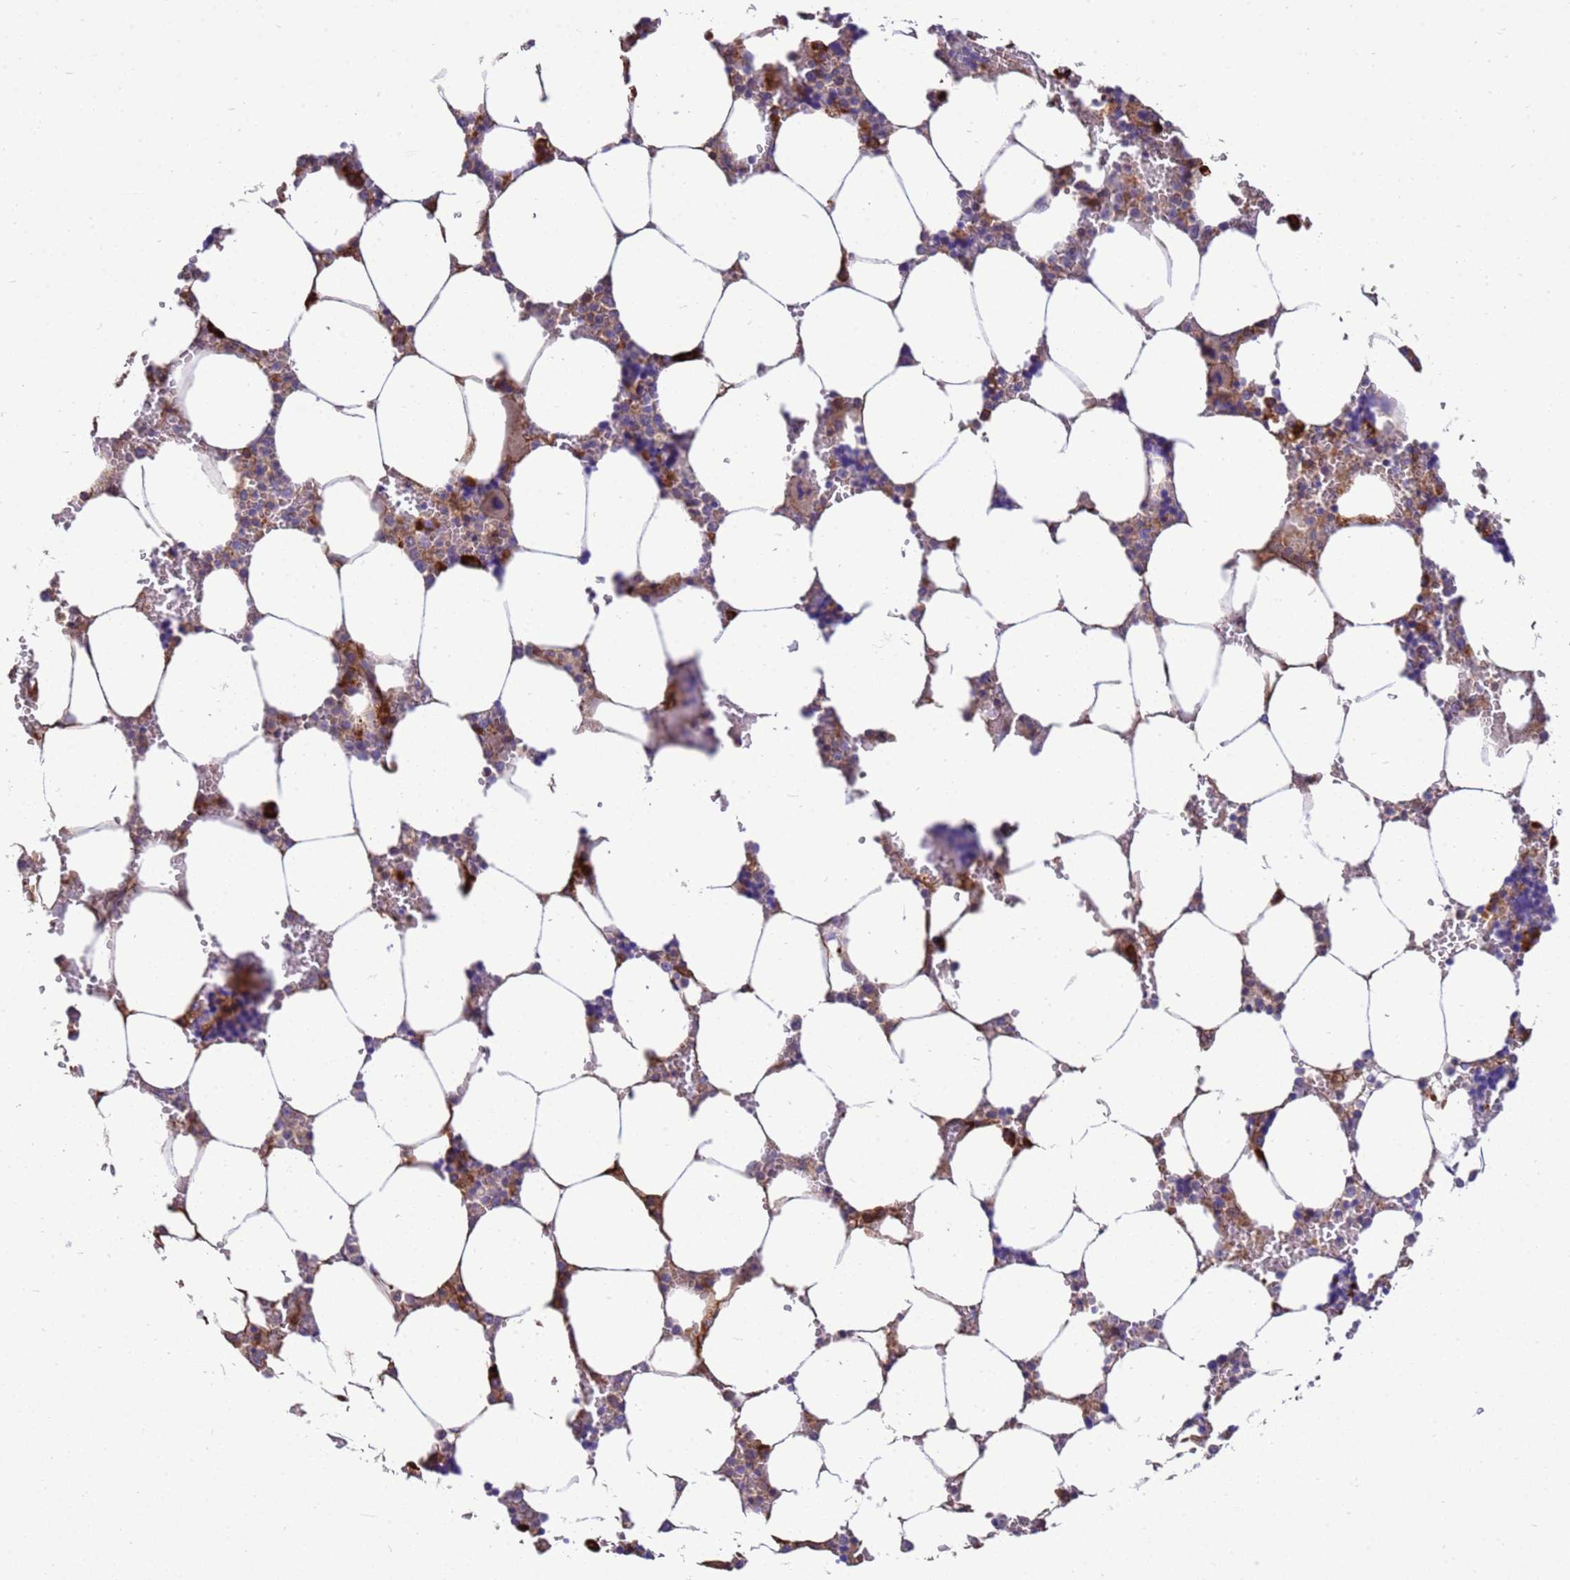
{"staining": {"intensity": "moderate", "quantity": "<25%", "location": "cytoplasmic/membranous"}, "tissue": "bone marrow", "cell_type": "Hematopoietic cells", "image_type": "normal", "snomed": [{"axis": "morphology", "description": "Normal tissue, NOS"}, {"axis": "topography", "description": "Bone marrow"}], "caption": "Bone marrow stained with IHC shows moderate cytoplasmic/membranous staining in about <25% of hematopoietic cells.", "gene": "THAP5", "patient": {"sex": "male", "age": 64}}